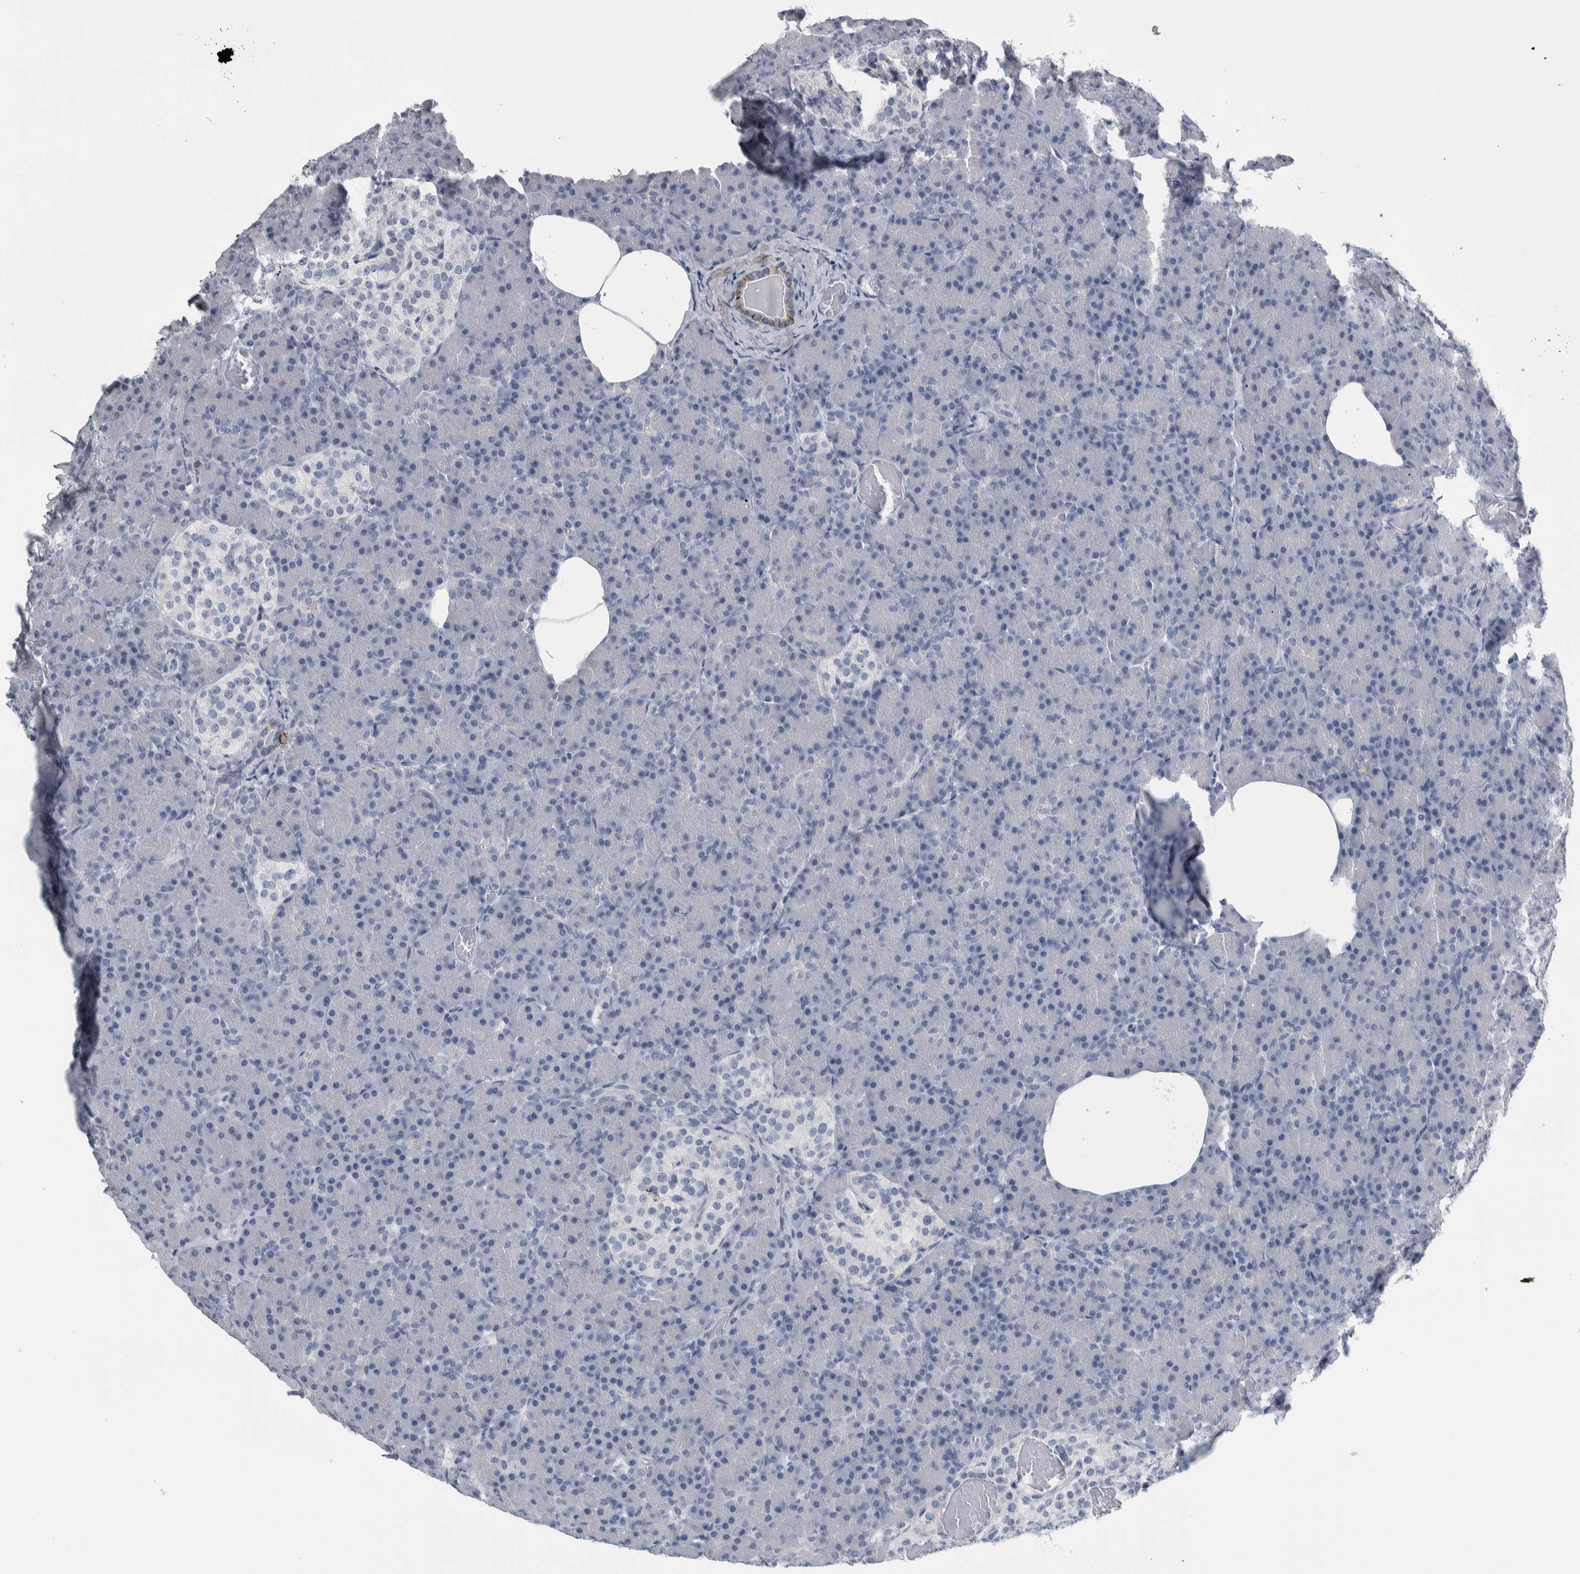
{"staining": {"intensity": "negative", "quantity": "none", "location": "none"}, "tissue": "pancreas", "cell_type": "Exocrine glandular cells", "image_type": "normal", "snomed": [{"axis": "morphology", "description": "Normal tissue, NOS"}, {"axis": "topography", "description": "Pancreas"}], "caption": "This is an IHC photomicrograph of benign pancreas. There is no expression in exocrine glandular cells.", "gene": "CDH17", "patient": {"sex": "female", "age": 43}}